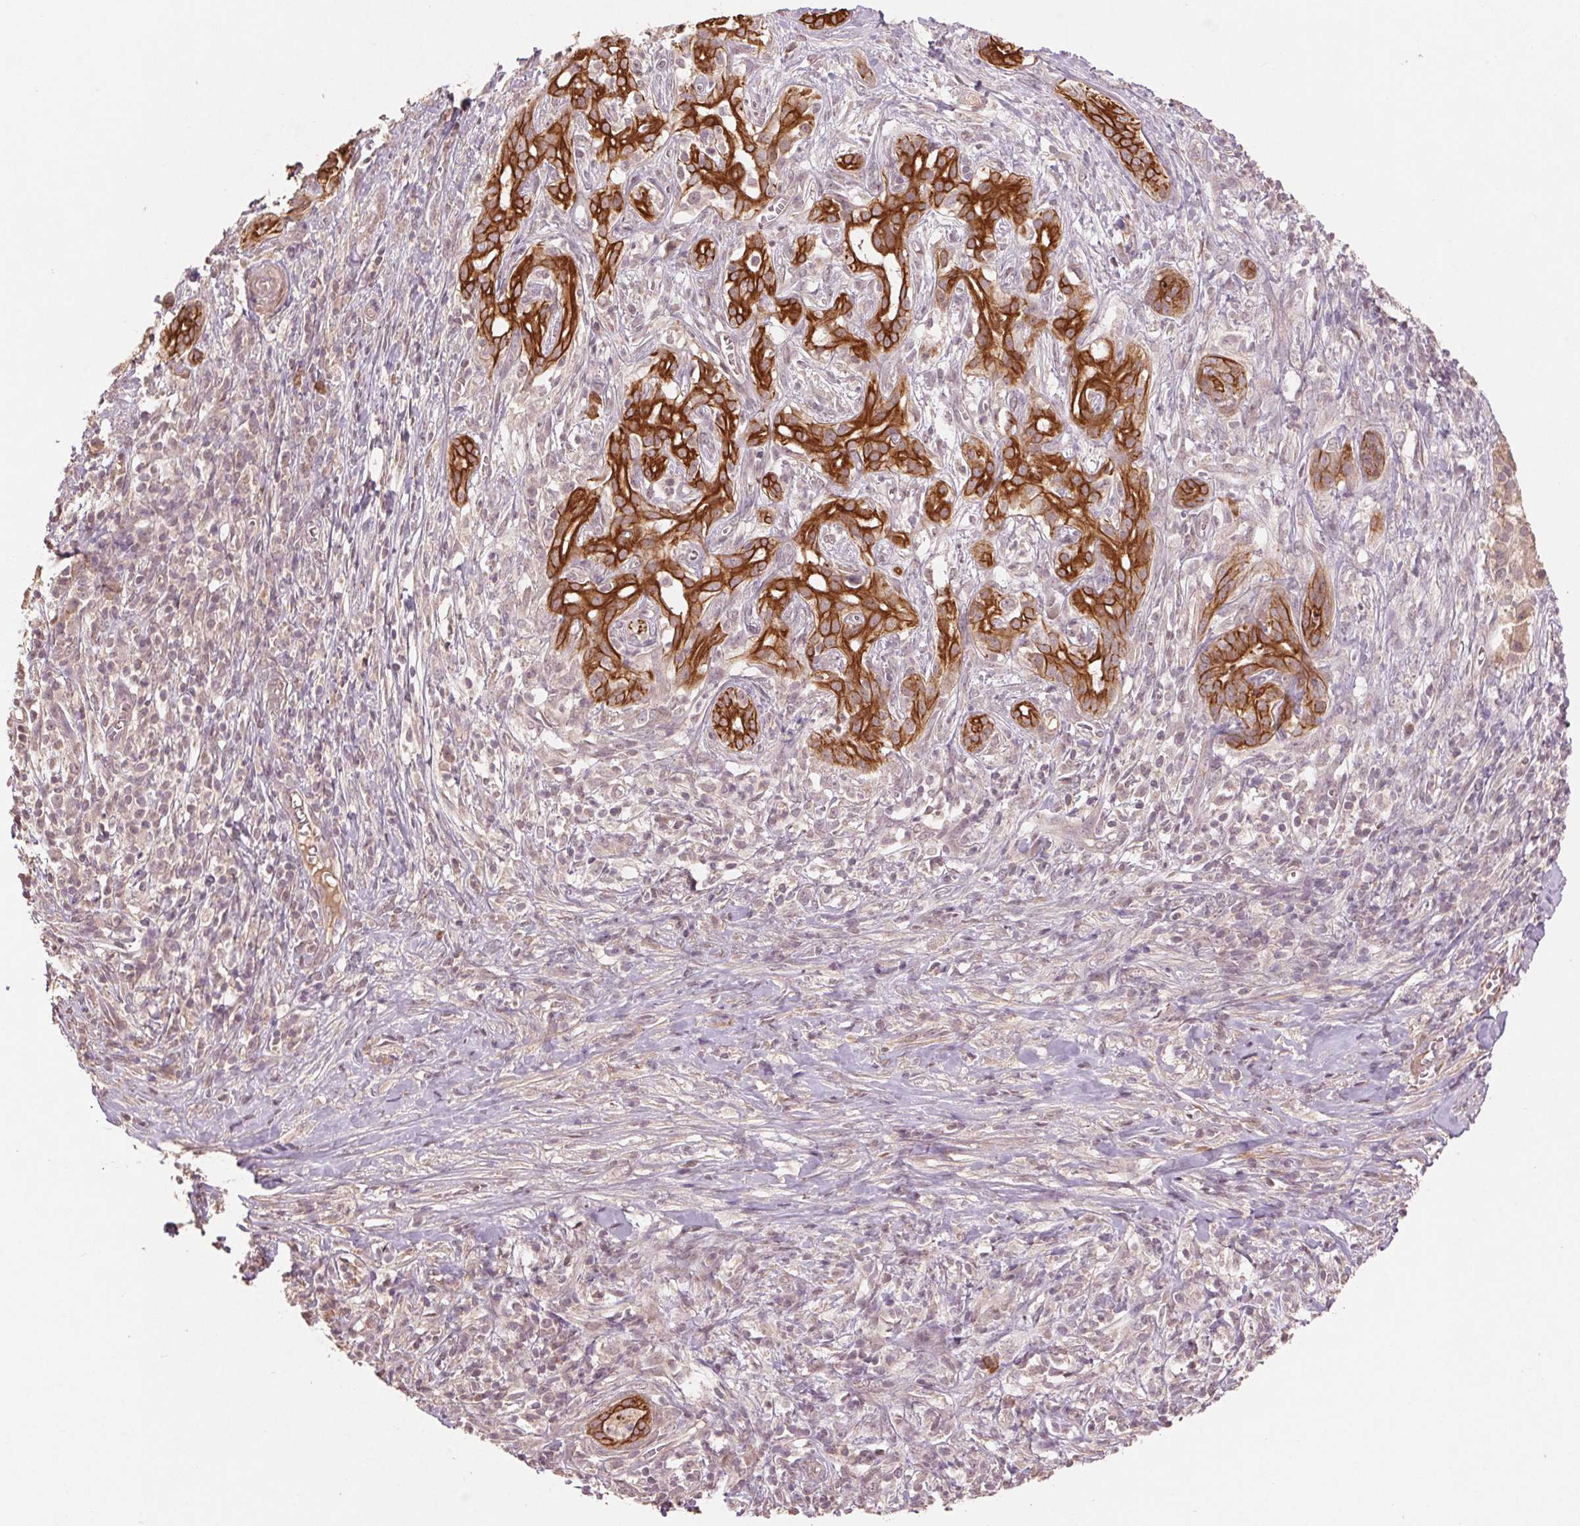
{"staining": {"intensity": "strong", "quantity": ">75%", "location": "cytoplasmic/membranous"}, "tissue": "pancreatic cancer", "cell_type": "Tumor cells", "image_type": "cancer", "snomed": [{"axis": "morphology", "description": "Adenocarcinoma, NOS"}, {"axis": "topography", "description": "Pancreas"}], "caption": "Immunohistochemistry (IHC) photomicrograph of neoplastic tissue: pancreatic cancer stained using immunohistochemistry displays high levels of strong protein expression localized specifically in the cytoplasmic/membranous of tumor cells, appearing as a cytoplasmic/membranous brown color.", "gene": "SMLR1", "patient": {"sex": "male", "age": 61}}